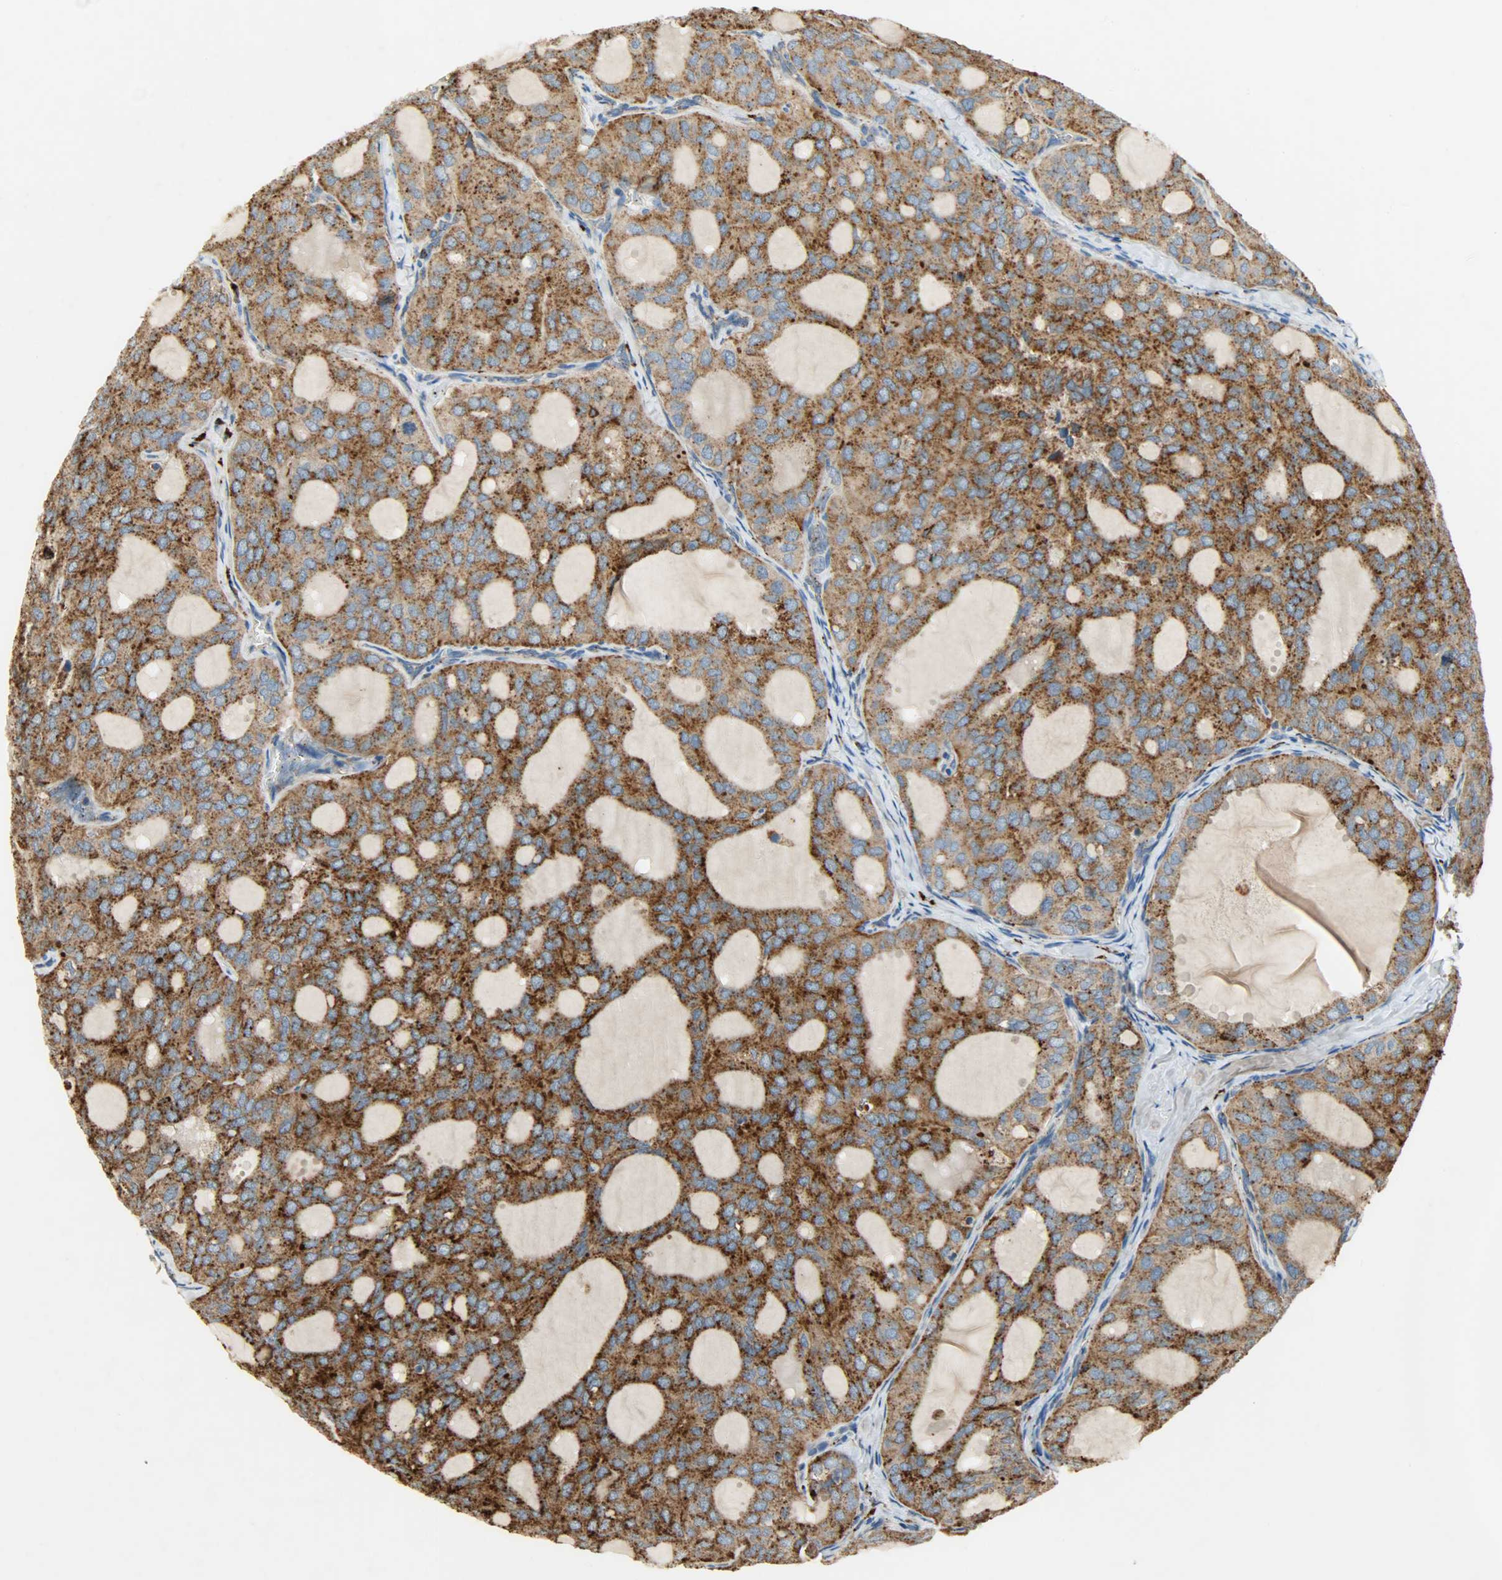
{"staining": {"intensity": "moderate", "quantity": ">75%", "location": "cytoplasmic/membranous"}, "tissue": "thyroid cancer", "cell_type": "Tumor cells", "image_type": "cancer", "snomed": [{"axis": "morphology", "description": "Follicular adenoma carcinoma, NOS"}, {"axis": "topography", "description": "Thyroid gland"}], "caption": "Thyroid cancer stained with a protein marker reveals moderate staining in tumor cells.", "gene": "ASAH1", "patient": {"sex": "male", "age": 75}}